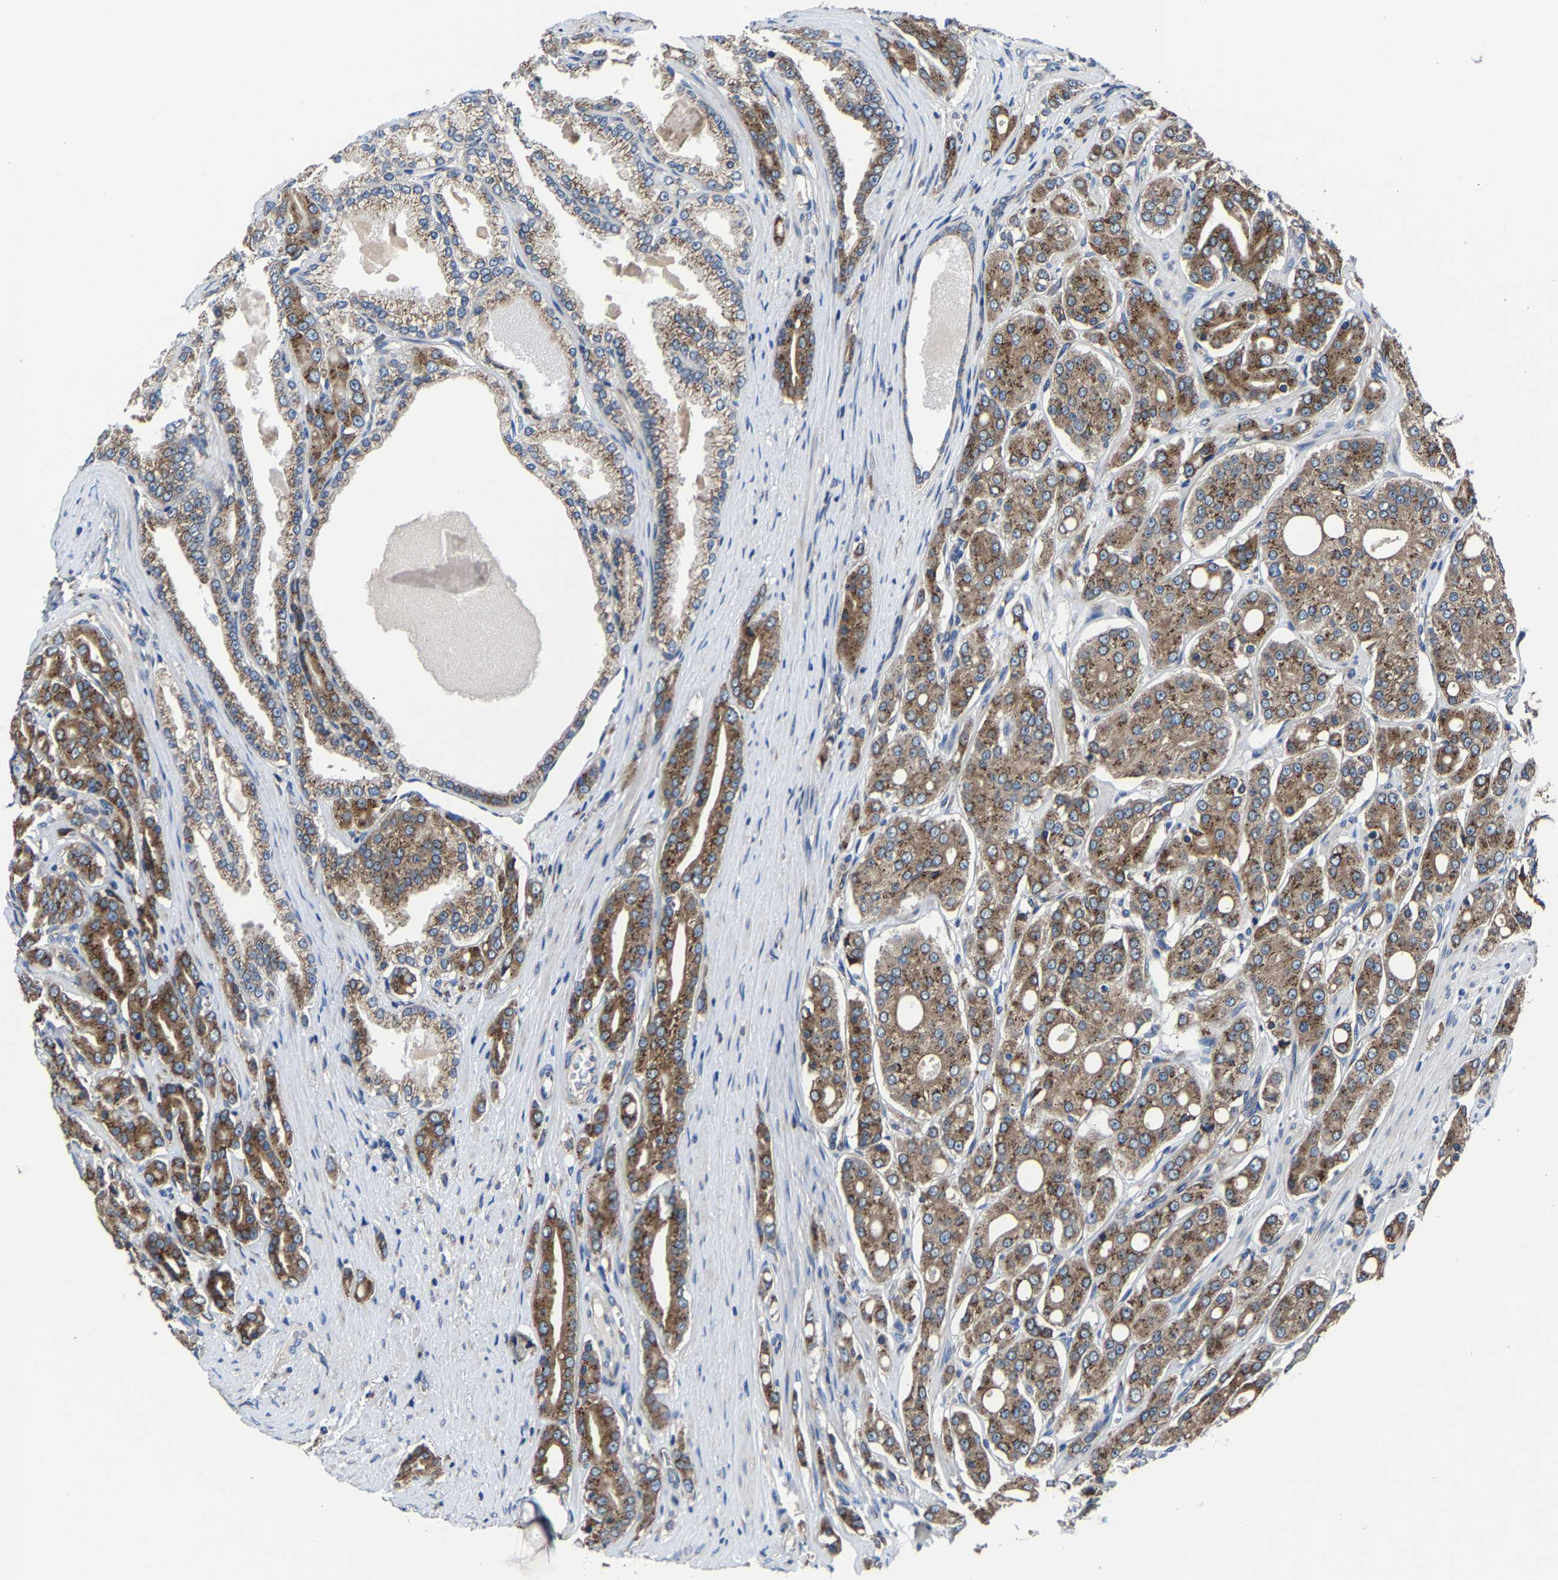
{"staining": {"intensity": "moderate", "quantity": ">75%", "location": "cytoplasmic/membranous"}, "tissue": "prostate cancer", "cell_type": "Tumor cells", "image_type": "cancer", "snomed": [{"axis": "morphology", "description": "Adenocarcinoma, High grade"}, {"axis": "topography", "description": "Prostate"}], "caption": "Immunohistochemistry (IHC) image of human adenocarcinoma (high-grade) (prostate) stained for a protein (brown), which shows medium levels of moderate cytoplasmic/membranous positivity in about >75% of tumor cells.", "gene": "EBAG9", "patient": {"sex": "male", "age": 71}}